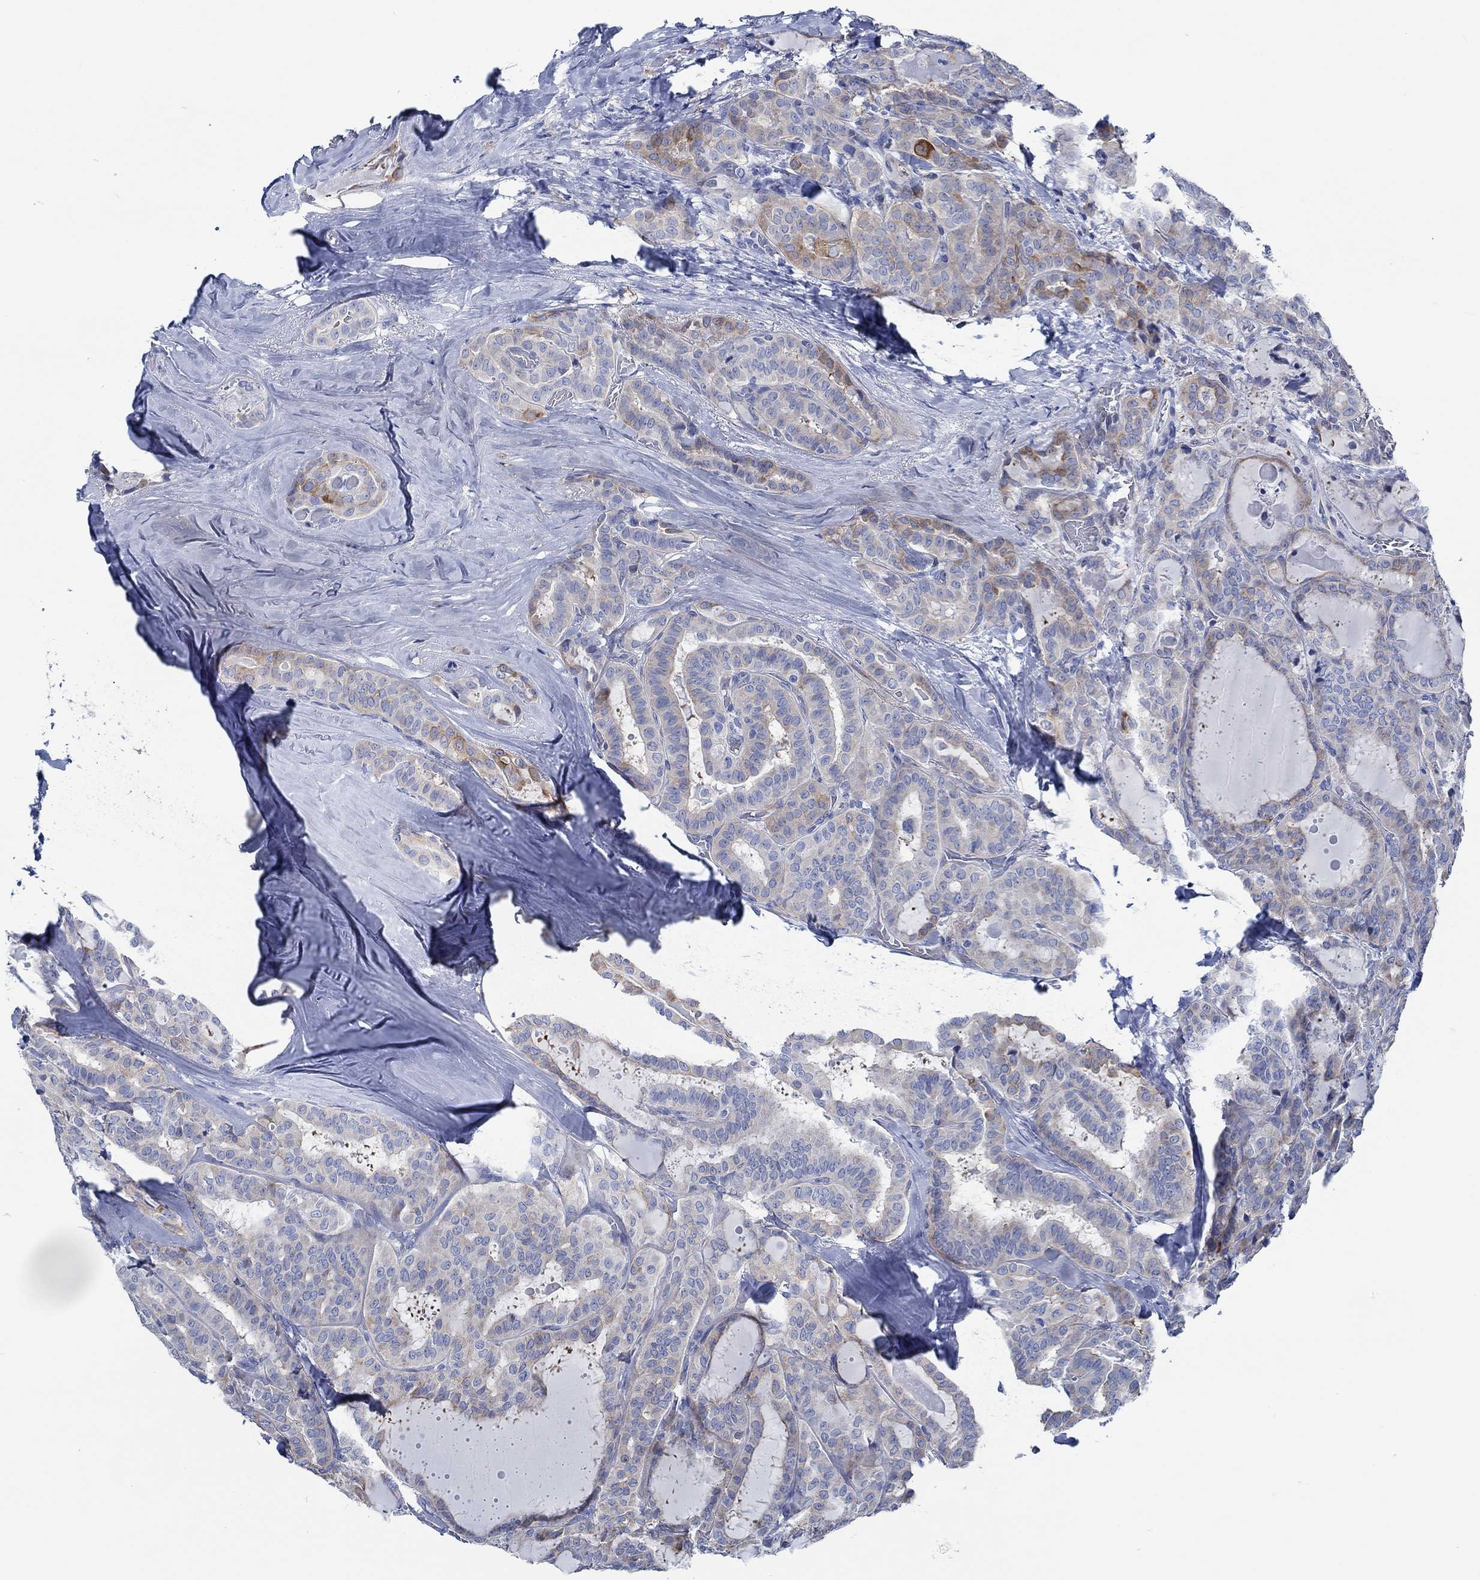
{"staining": {"intensity": "moderate", "quantity": "<25%", "location": "cytoplasmic/membranous"}, "tissue": "thyroid cancer", "cell_type": "Tumor cells", "image_type": "cancer", "snomed": [{"axis": "morphology", "description": "Papillary adenocarcinoma, NOS"}, {"axis": "topography", "description": "Thyroid gland"}], "caption": "Immunohistochemistry (IHC) histopathology image of neoplastic tissue: human thyroid papillary adenocarcinoma stained using IHC exhibits low levels of moderate protein expression localized specifically in the cytoplasmic/membranous of tumor cells, appearing as a cytoplasmic/membranous brown color.", "gene": "SVEP1", "patient": {"sex": "female", "age": 39}}